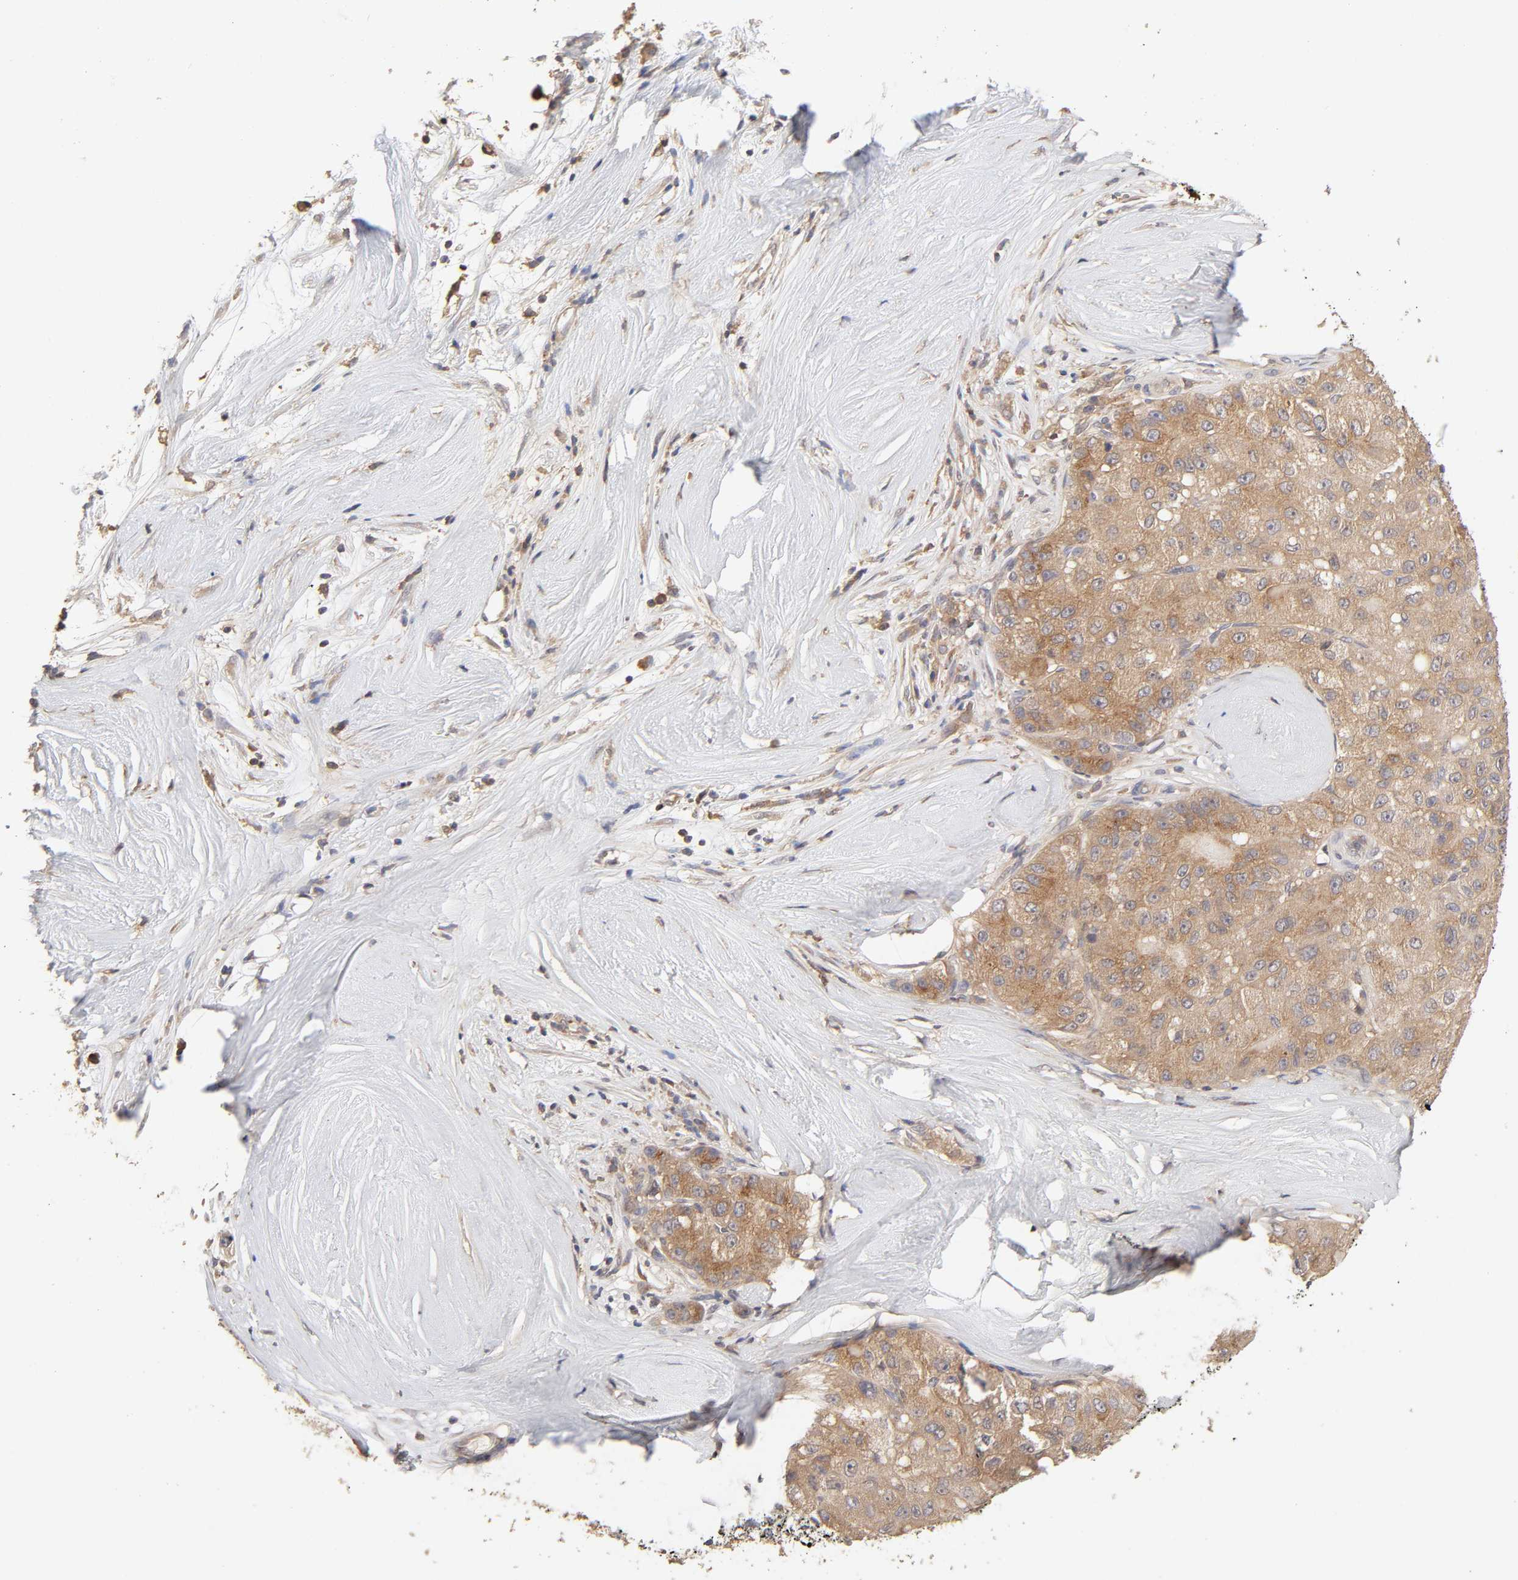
{"staining": {"intensity": "moderate", "quantity": ">75%", "location": "cytoplasmic/membranous"}, "tissue": "liver cancer", "cell_type": "Tumor cells", "image_type": "cancer", "snomed": [{"axis": "morphology", "description": "Carcinoma, Hepatocellular, NOS"}, {"axis": "topography", "description": "Liver"}], "caption": "Human hepatocellular carcinoma (liver) stained for a protein (brown) shows moderate cytoplasmic/membranous positive expression in about >75% of tumor cells.", "gene": "AP1G2", "patient": {"sex": "male", "age": 80}}